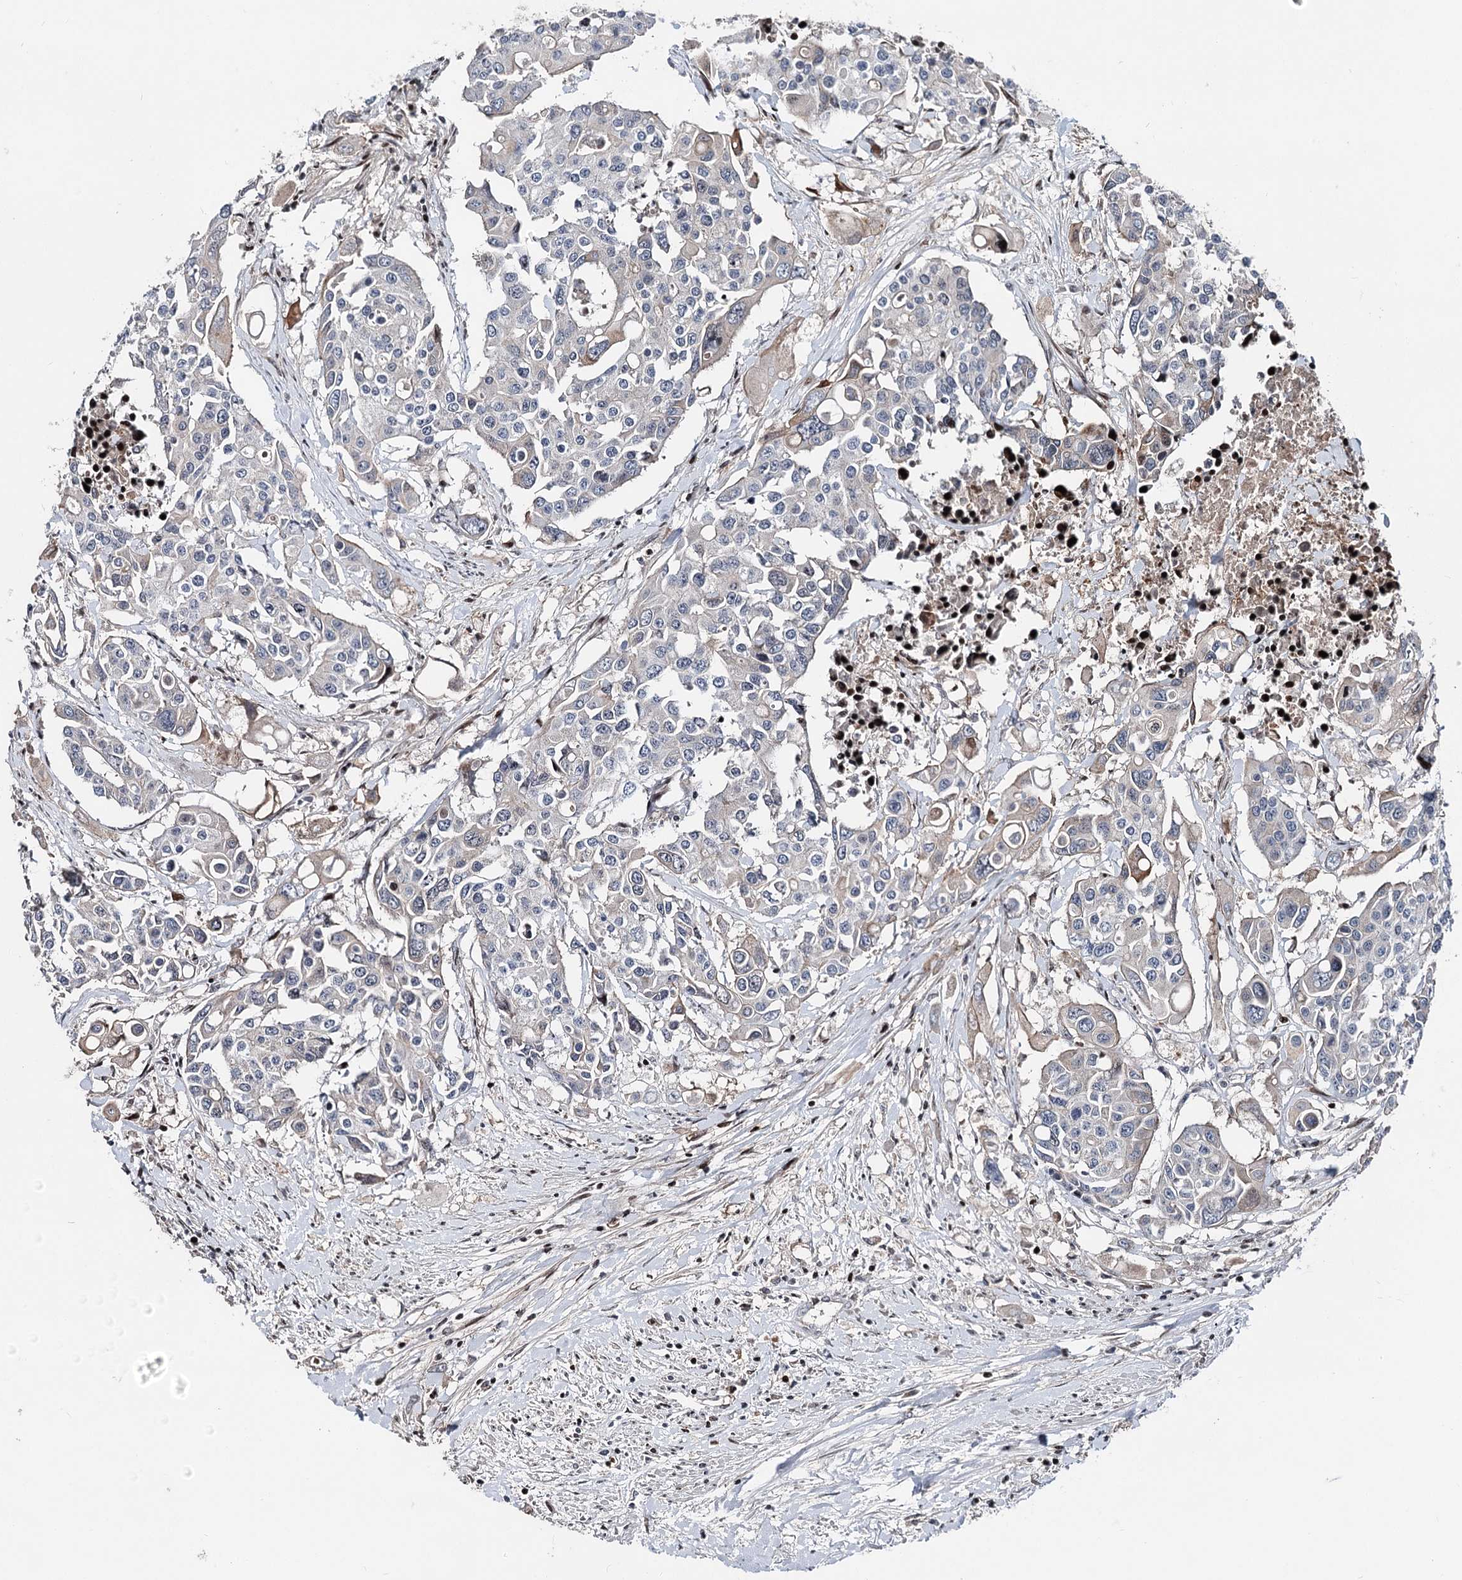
{"staining": {"intensity": "negative", "quantity": "none", "location": "none"}, "tissue": "colorectal cancer", "cell_type": "Tumor cells", "image_type": "cancer", "snomed": [{"axis": "morphology", "description": "Adenocarcinoma, NOS"}, {"axis": "topography", "description": "Colon"}], "caption": "A photomicrograph of human colorectal adenocarcinoma is negative for staining in tumor cells.", "gene": "ITFG2", "patient": {"sex": "male", "age": 77}}